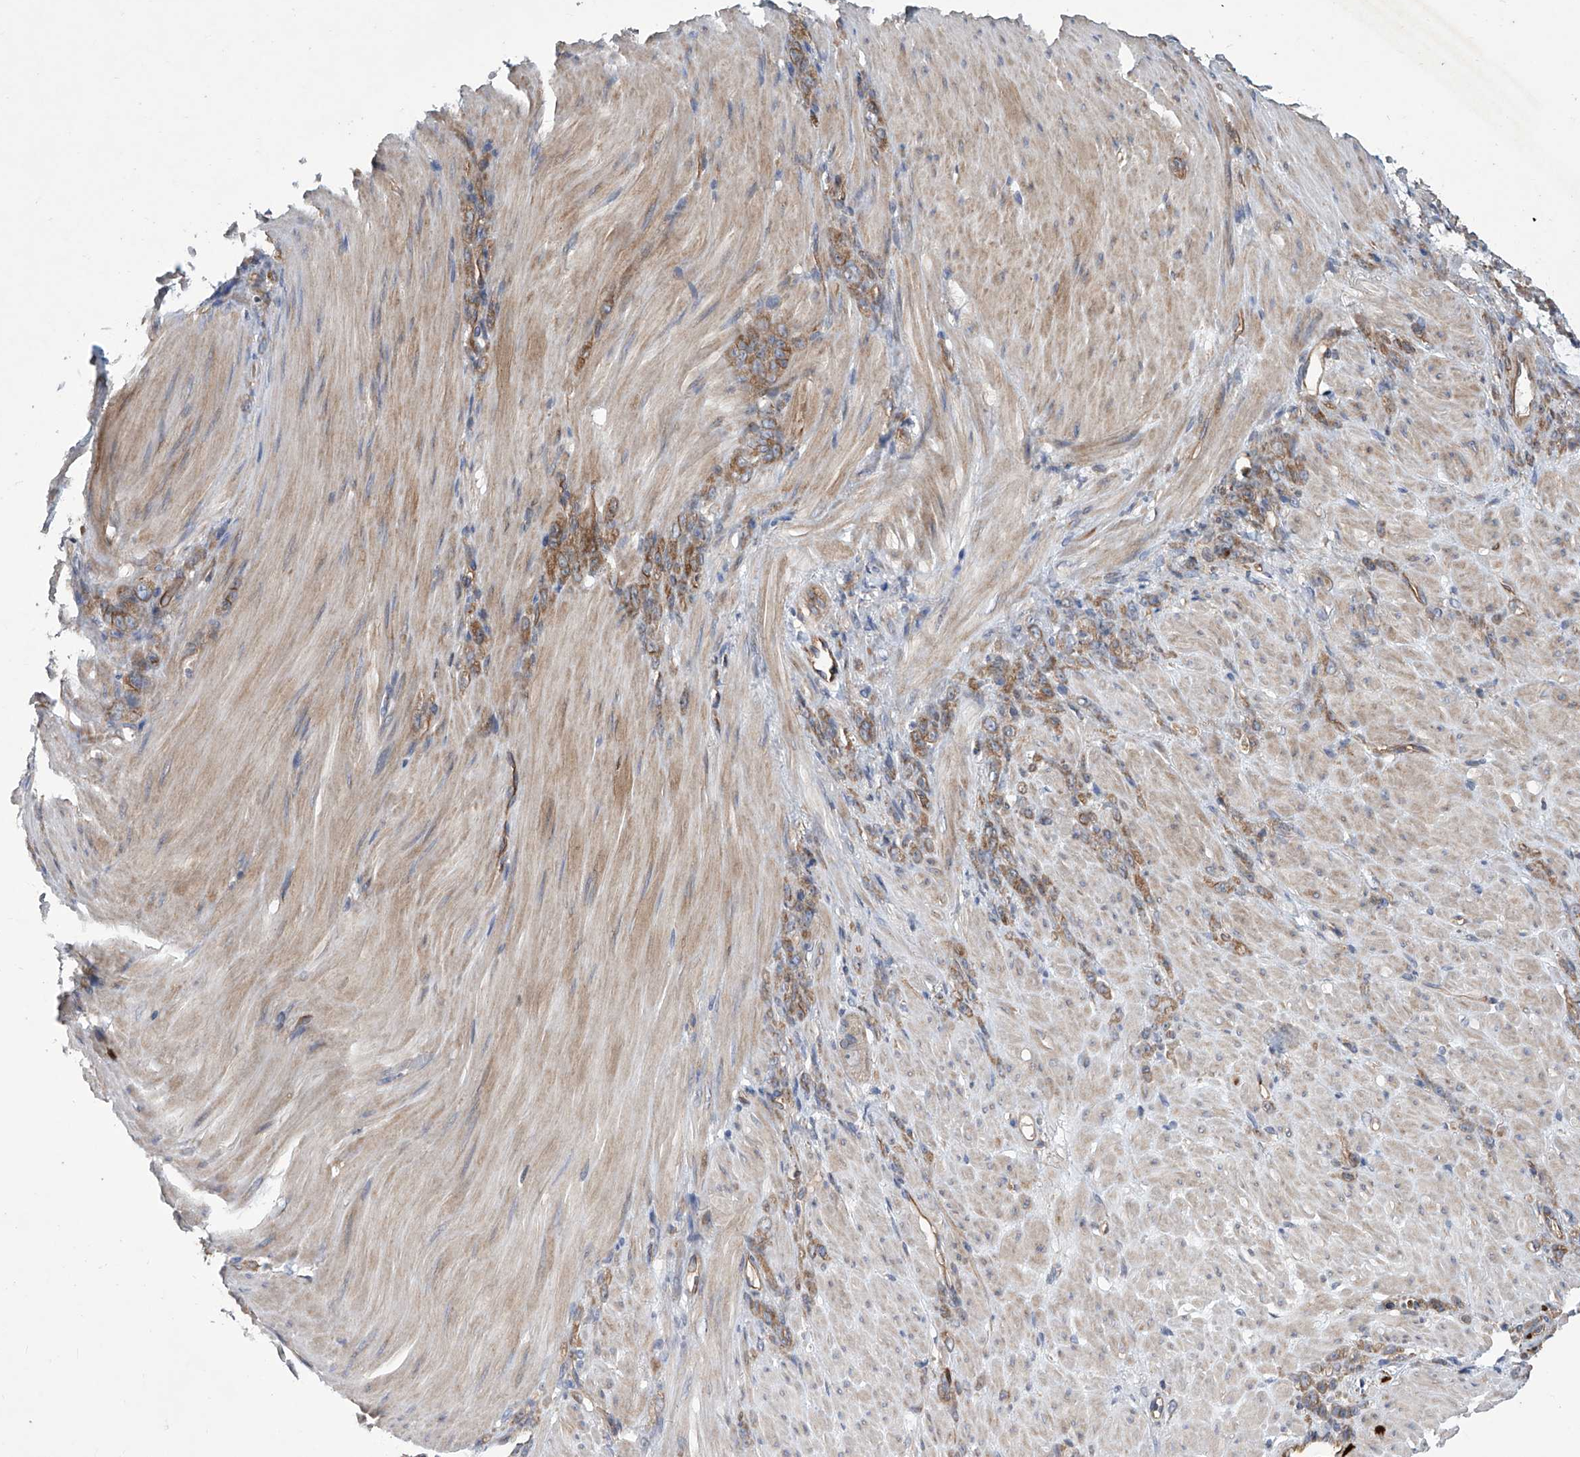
{"staining": {"intensity": "moderate", "quantity": ">75%", "location": "cytoplasmic/membranous"}, "tissue": "stomach cancer", "cell_type": "Tumor cells", "image_type": "cancer", "snomed": [{"axis": "morphology", "description": "Normal tissue, NOS"}, {"axis": "morphology", "description": "Adenocarcinoma, NOS"}, {"axis": "topography", "description": "Stomach"}], "caption": "The immunohistochemical stain shows moderate cytoplasmic/membranous positivity in tumor cells of stomach adenocarcinoma tissue.", "gene": "EIF2D", "patient": {"sex": "male", "age": 82}}